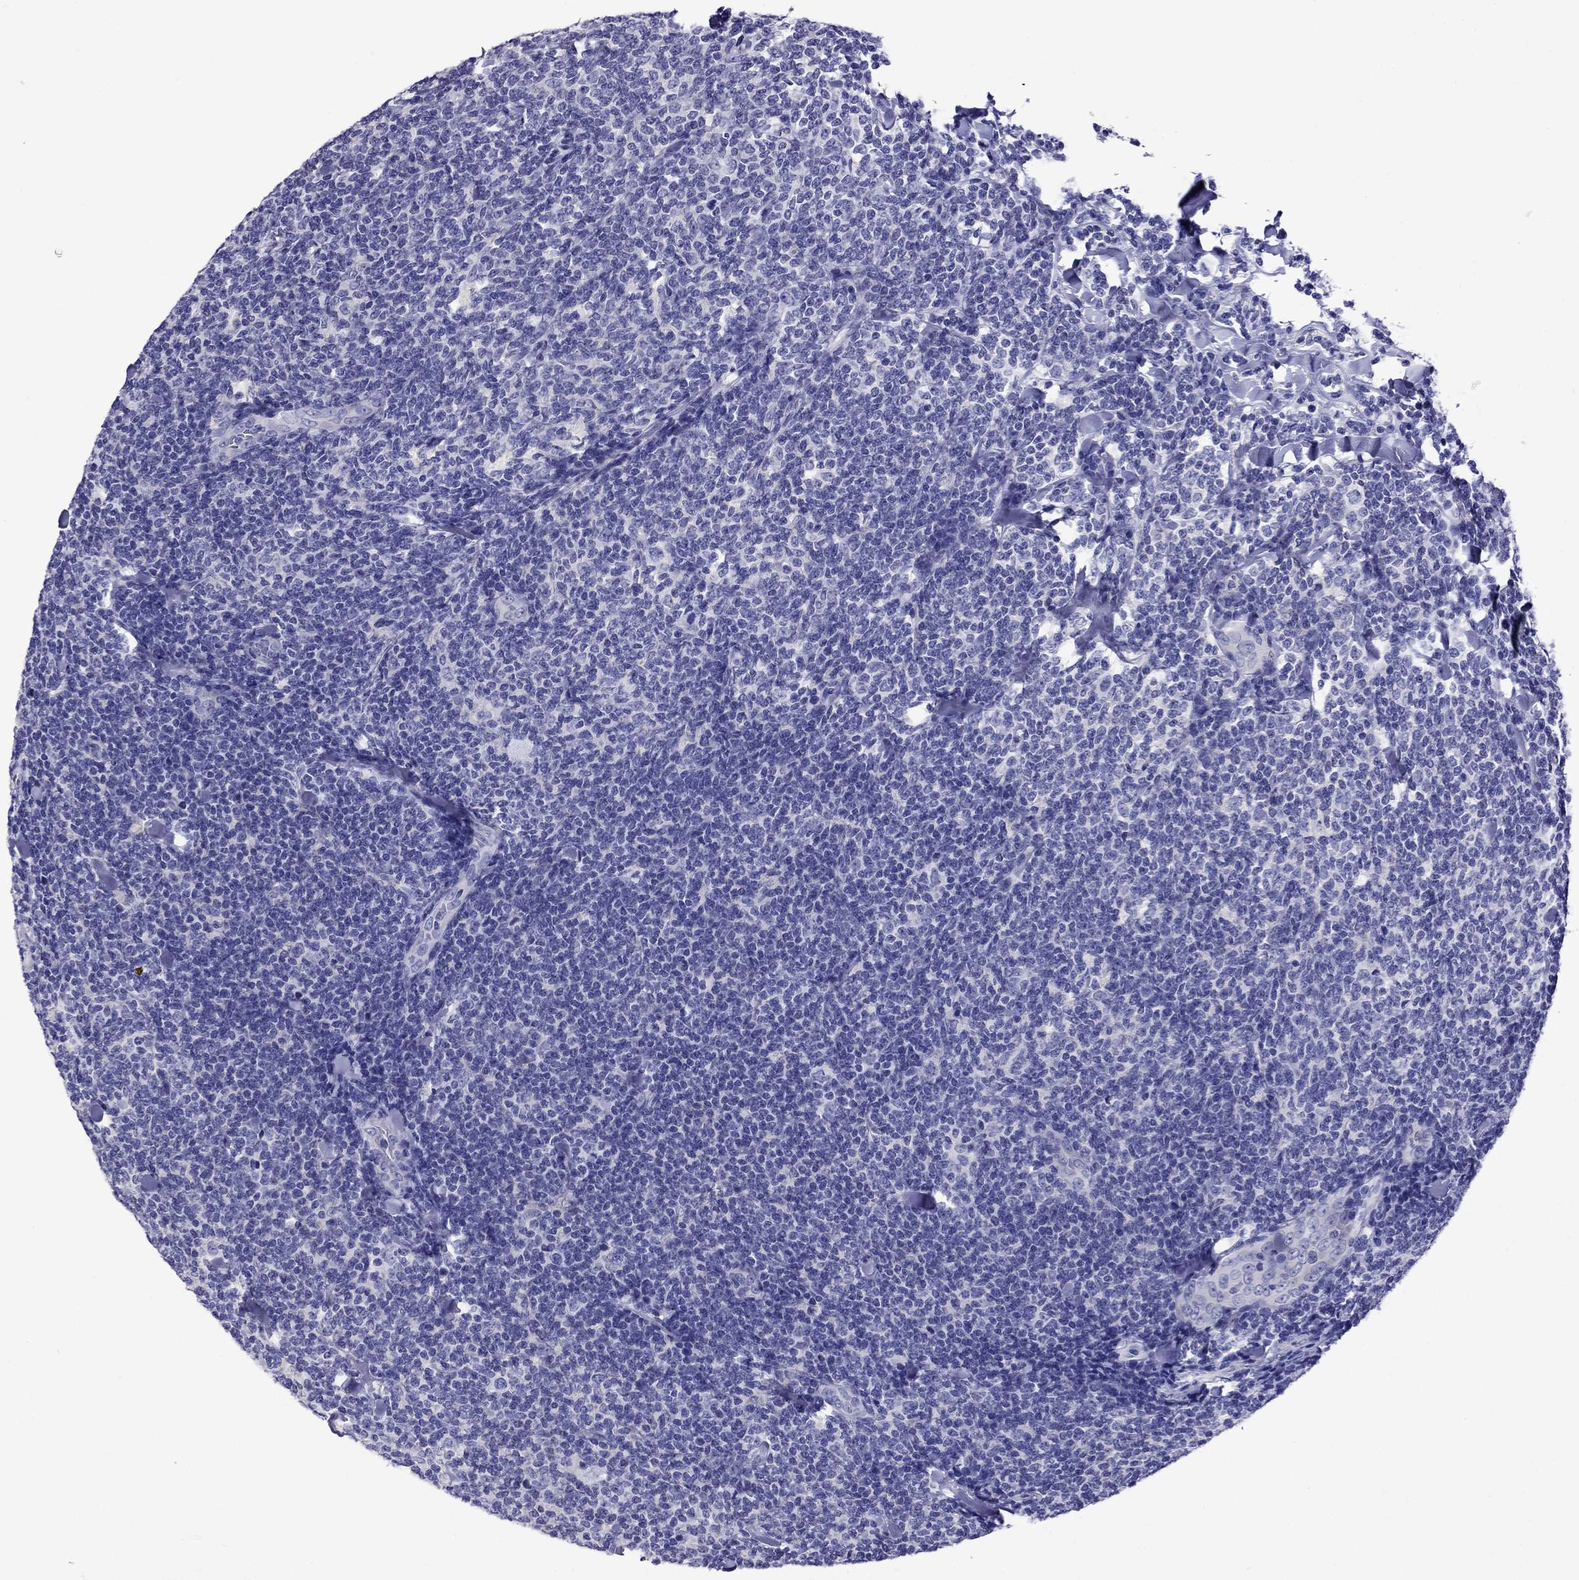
{"staining": {"intensity": "negative", "quantity": "none", "location": "none"}, "tissue": "lymphoma", "cell_type": "Tumor cells", "image_type": "cancer", "snomed": [{"axis": "morphology", "description": "Malignant lymphoma, non-Hodgkin's type, Low grade"}, {"axis": "topography", "description": "Lymph node"}], "caption": "The image reveals no significant expression in tumor cells of low-grade malignant lymphoma, non-Hodgkin's type. Brightfield microscopy of immunohistochemistry (IHC) stained with DAB (3,3'-diaminobenzidine) (brown) and hematoxylin (blue), captured at high magnification.", "gene": "SCG2", "patient": {"sex": "female", "age": 56}}